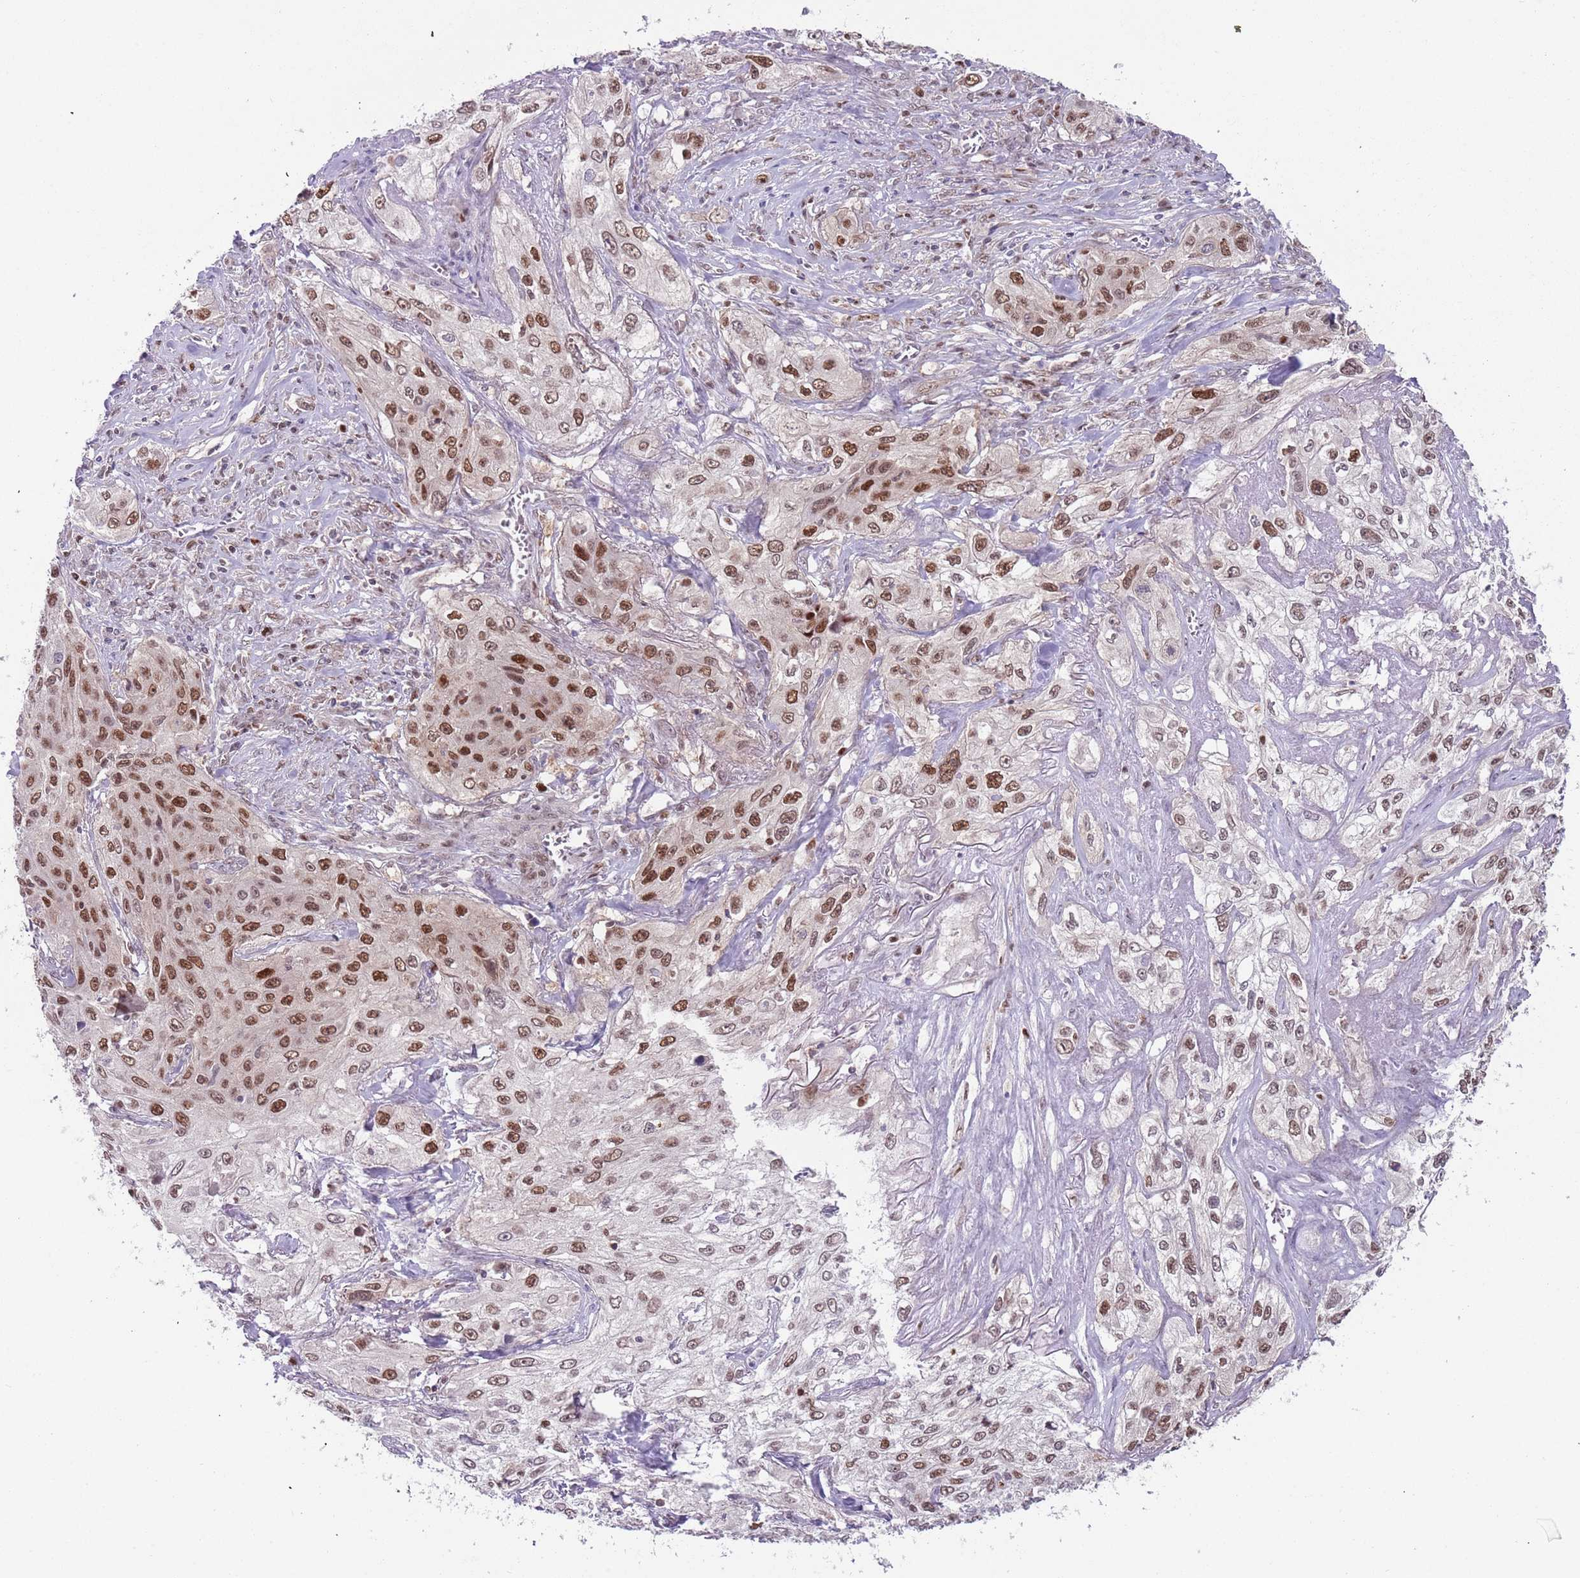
{"staining": {"intensity": "strong", "quantity": ">75%", "location": "nuclear"}, "tissue": "lung cancer", "cell_type": "Tumor cells", "image_type": "cancer", "snomed": [{"axis": "morphology", "description": "Squamous cell carcinoma, NOS"}, {"axis": "topography", "description": "Lung"}], "caption": "IHC (DAB) staining of human lung squamous cell carcinoma displays strong nuclear protein positivity in about >75% of tumor cells.", "gene": "RMND5B", "patient": {"sex": "female", "age": 69}}